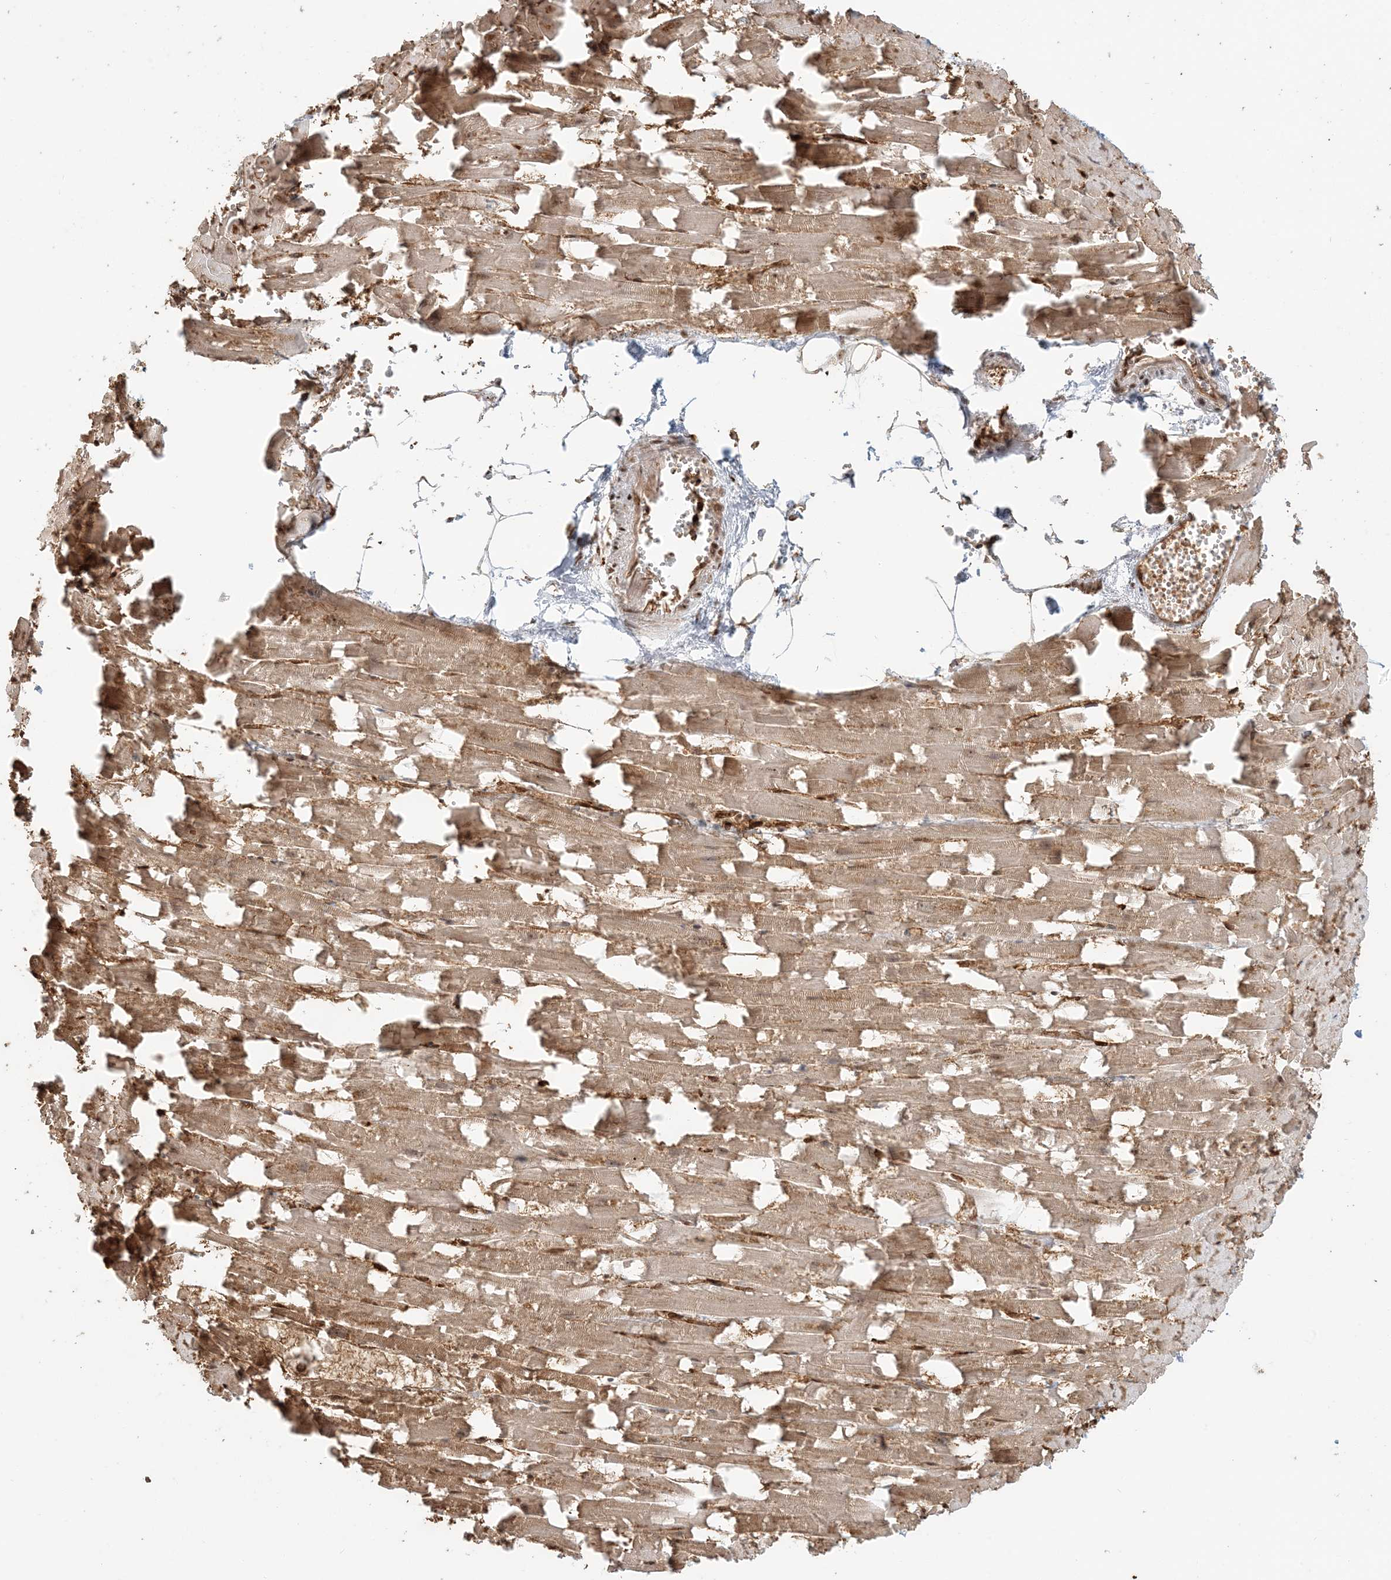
{"staining": {"intensity": "moderate", "quantity": ">75%", "location": "cytoplasmic/membranous,nuclear"}, "tissue": "heart muscle", "cell_type": "Cardiomyocytes", "image_type": "normal", "snomed": [{"axis": "morphology", "description": "Normal tissue, NOS"}, {"axis": "topography", "description": "Heart"}], "caption": "The micrograph displays a brown stain indicating the presence of a protein in the cytoplasmic/membranous,nuclear of cardiomyocytes in heart muscle. (IHC, brightfield microscopy, high magnification).", "gene": "CKS1B", "patient": {"sex": "female", "age": 64}}